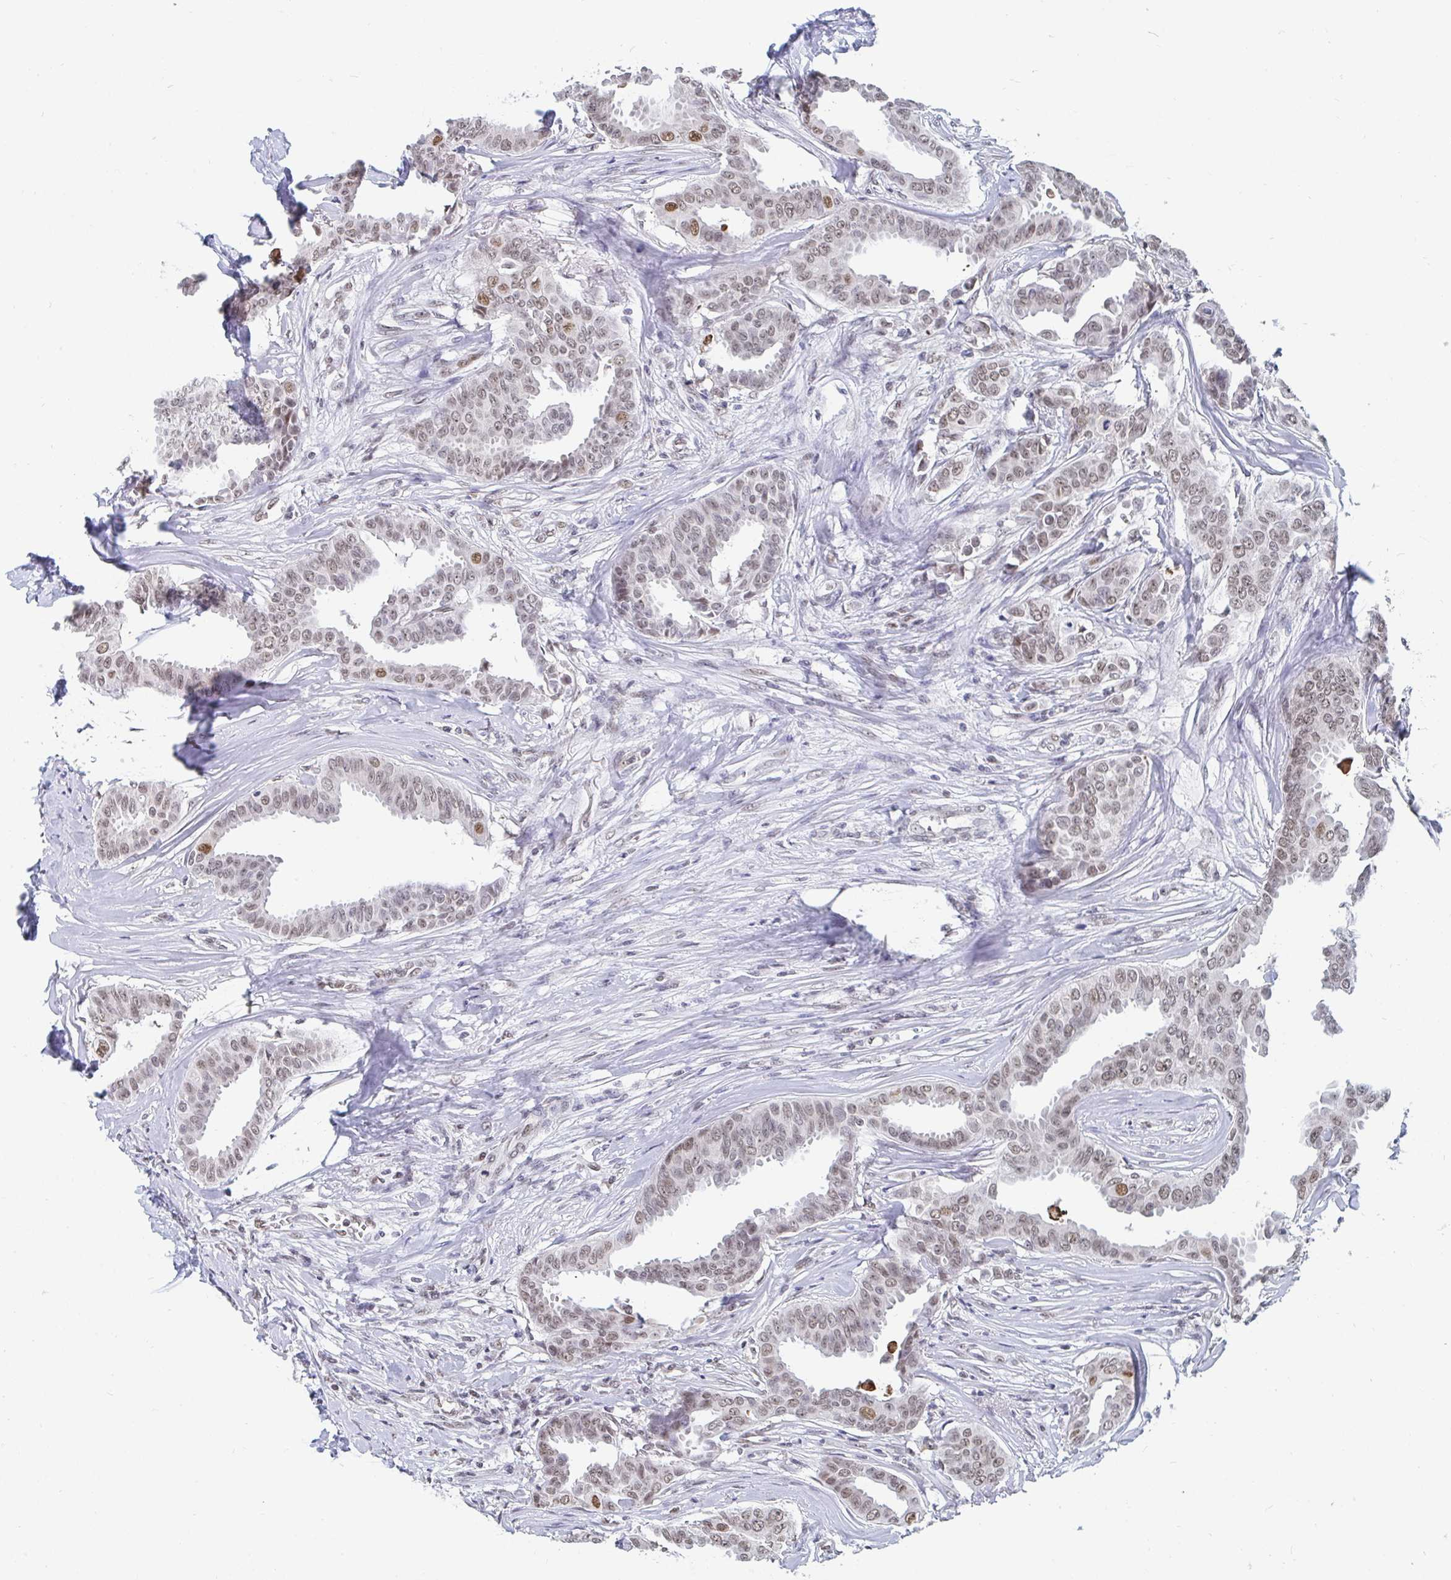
{"staining": {"intensity": "moderate", "quantity": "<25%", "location": "nuclear"}, "tissue": "breast cancer", "cell_type": "Tumor cells", "image_type": "cancer", "snomed": [{"axis": "morphology", "description": "Duct carcinoma"}, {"axis": "topography", "description": "Breast"}], "caption": "Immunohistochemical staining of human breast cancer (intraductal carcinoma) displays moderate nuclear protein expression in approximately <25% of tumor cells.", "gene": "TRIP12", "patient": {"sex": "female", "age": 45}}